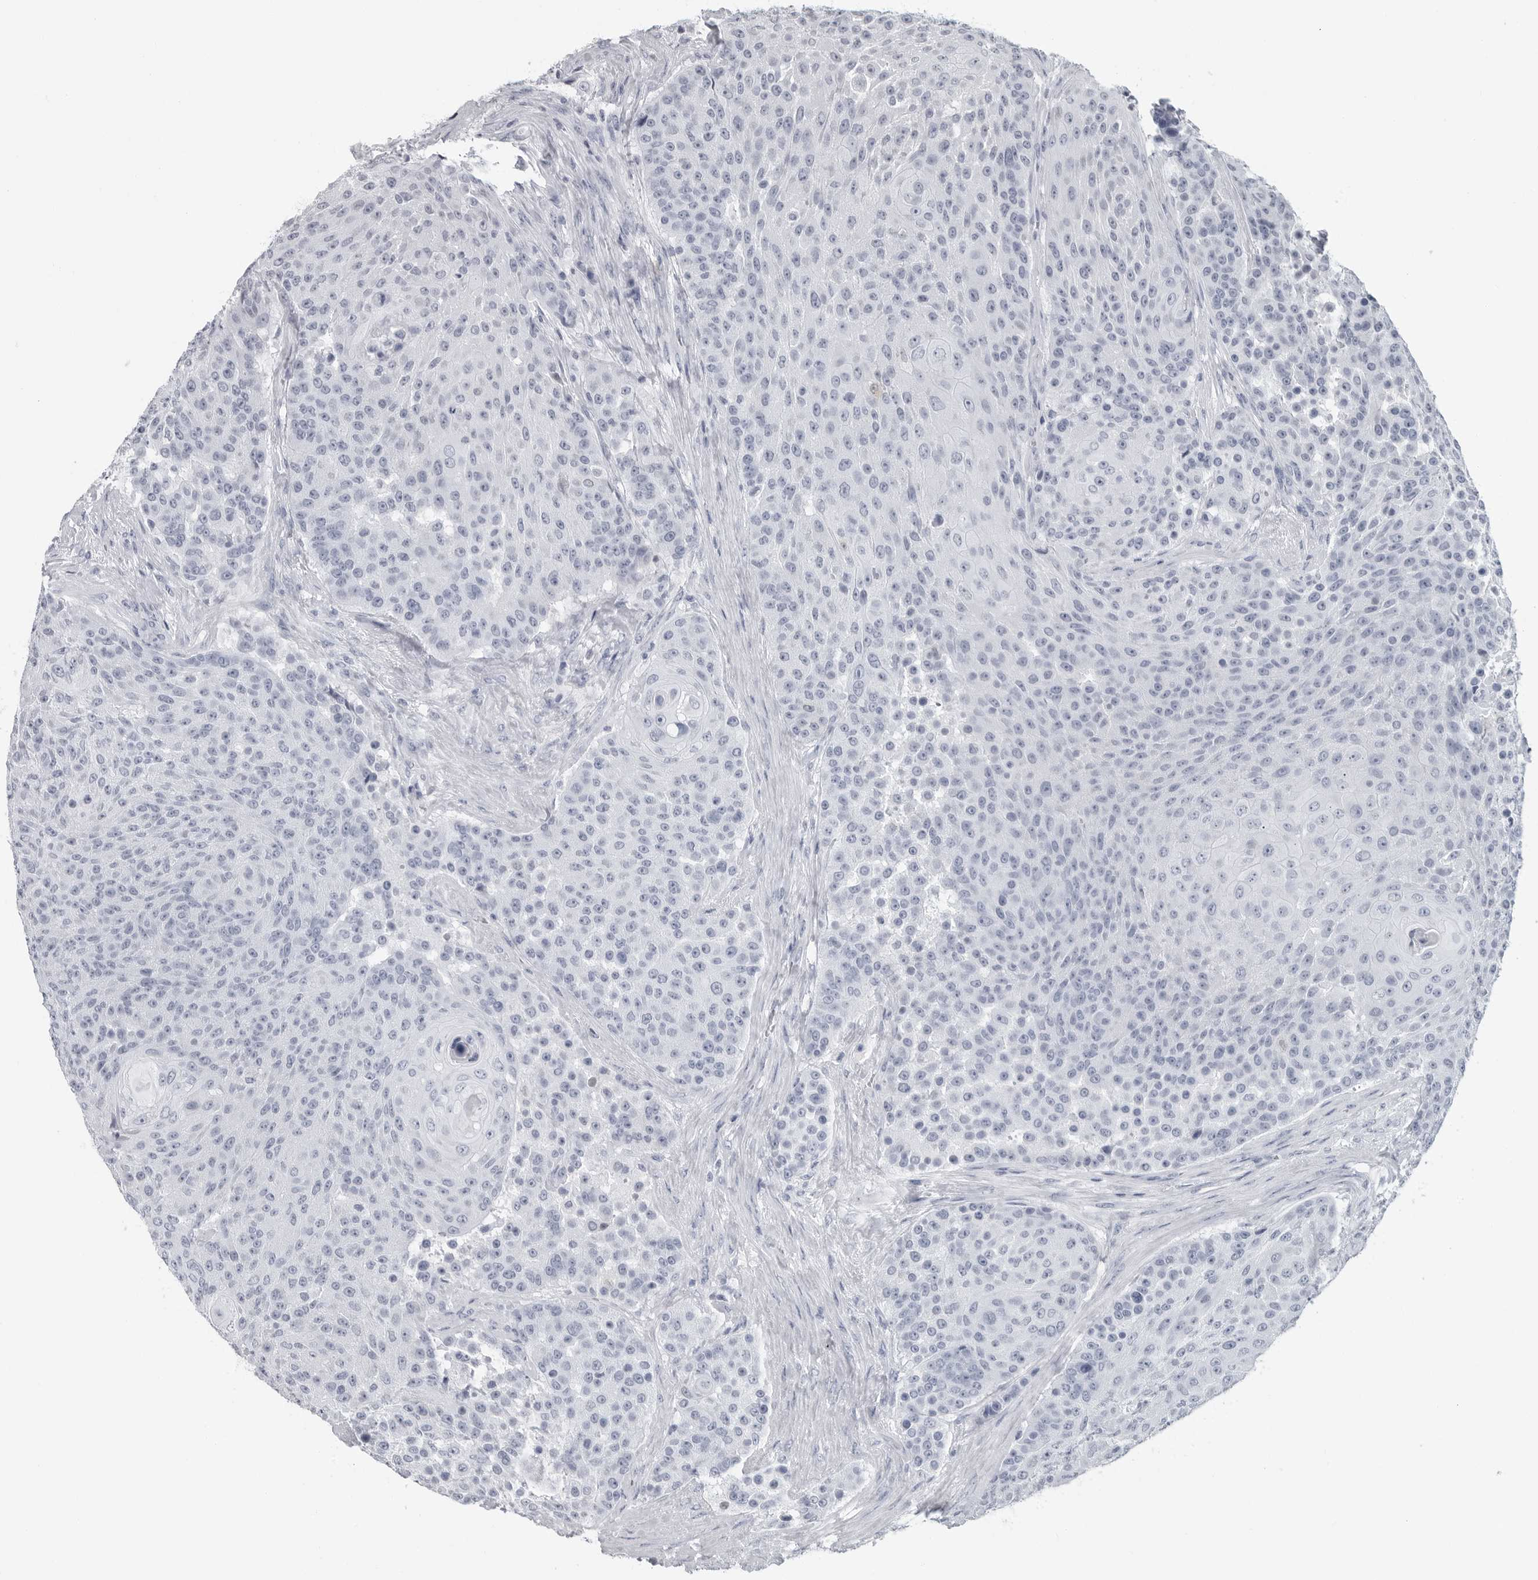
{"staining": {"intensity": "negative", "quantity": "none", "location": "none"}, "tissue": "urothelial cancer", "cell_type": "Tumor cells", "image_type": "cancer", "snomed": [{"axis": "morphology", "description": "Urothelial carcinoma, High grade"}, {"axis": "topography", "description": "Urinary bladder"}], "caption": "High power microscopy micrograph of an IHC micrograph of high-grade urothelial carcinoma, revealing no significant expression in tumor cells.", "gene": "AMPD1", "patient": {"sex": "female", "age": 63}}